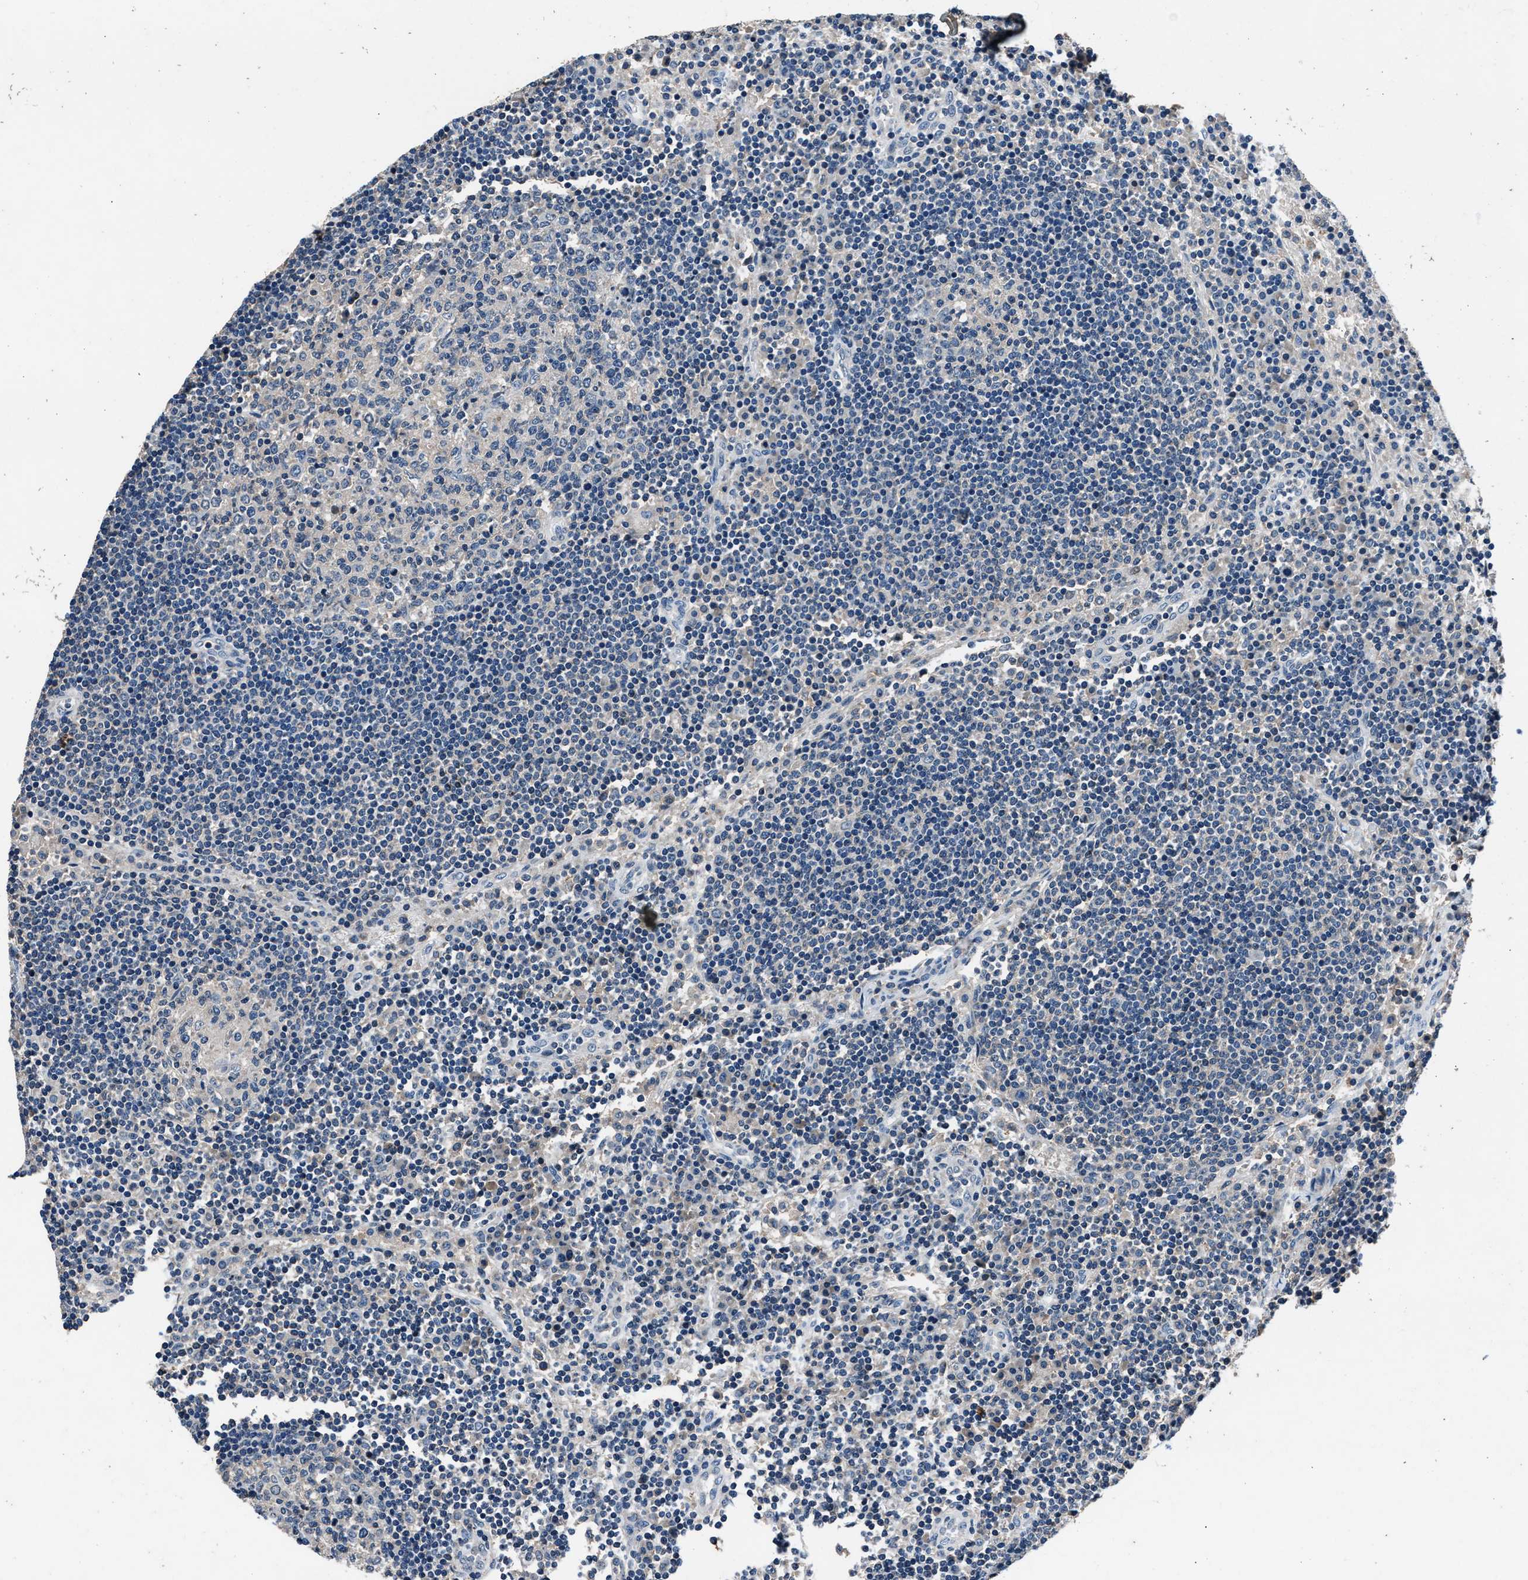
{"staining": {"intensity": "negative", "quantity": "none", "location": "none"}, "tissue": "lymph node", "cell_type": "Germinal center cells", "image_type": "normal", "snomed": [{"axis": "morphology", "description": "Normal tissue, NOS"}, {"axis": "topography", "description": "Lymph node"}], "caption": "This is an immunohistochemistry (IHC) histopathology image of benign lymph node. There is no expression in germinal center cells.", "gene": "DENND6B", "patient": {"sex": "female", "age": 53}}